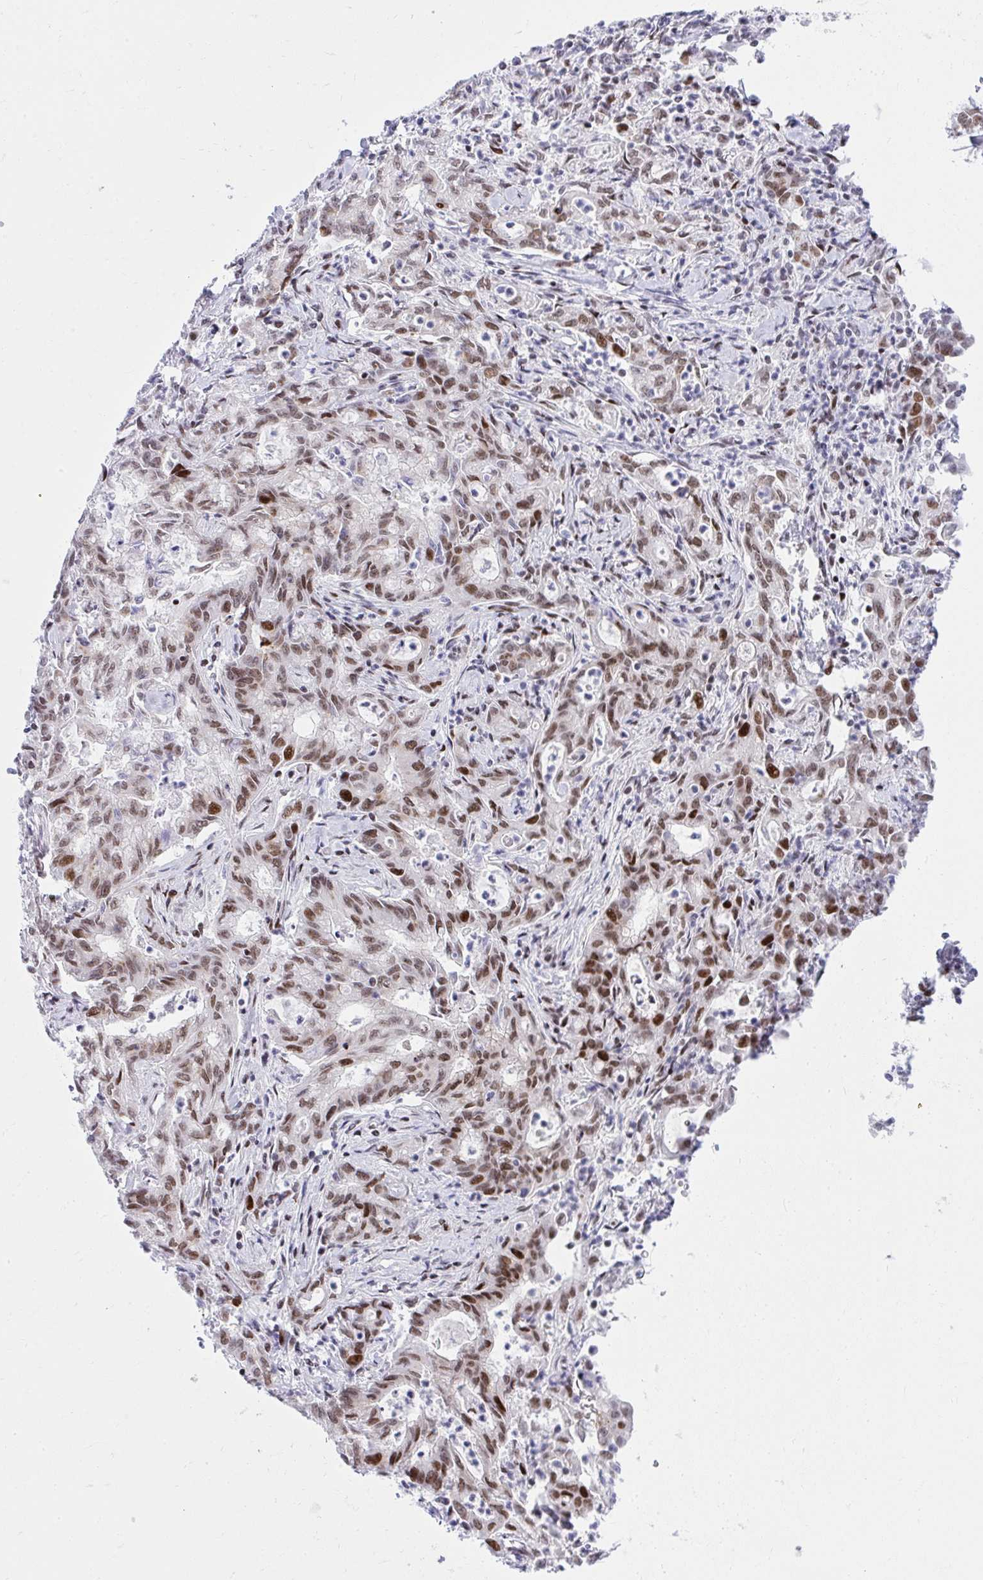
{"staining": {"intensity": "moderate", "quantity": ">75%", "location": "nuclear"}, "tissue": "stomach cancer", "cell_type": "Tumor cells", "image_type": "cancer", "snomed": [{"axis": "morphology", "description": "Adenocarcinoma, NOS"}, {"axis": "topography", "description": "Stomach, upper"}], "caption": "Stomach cancer (adenocarcinoma) stained with a brown dye reveals moderate nuclear positive expression in about >75% of tumor cells.", "gene": "GLDN", "patient": {"sex": "female", "age": 79}}